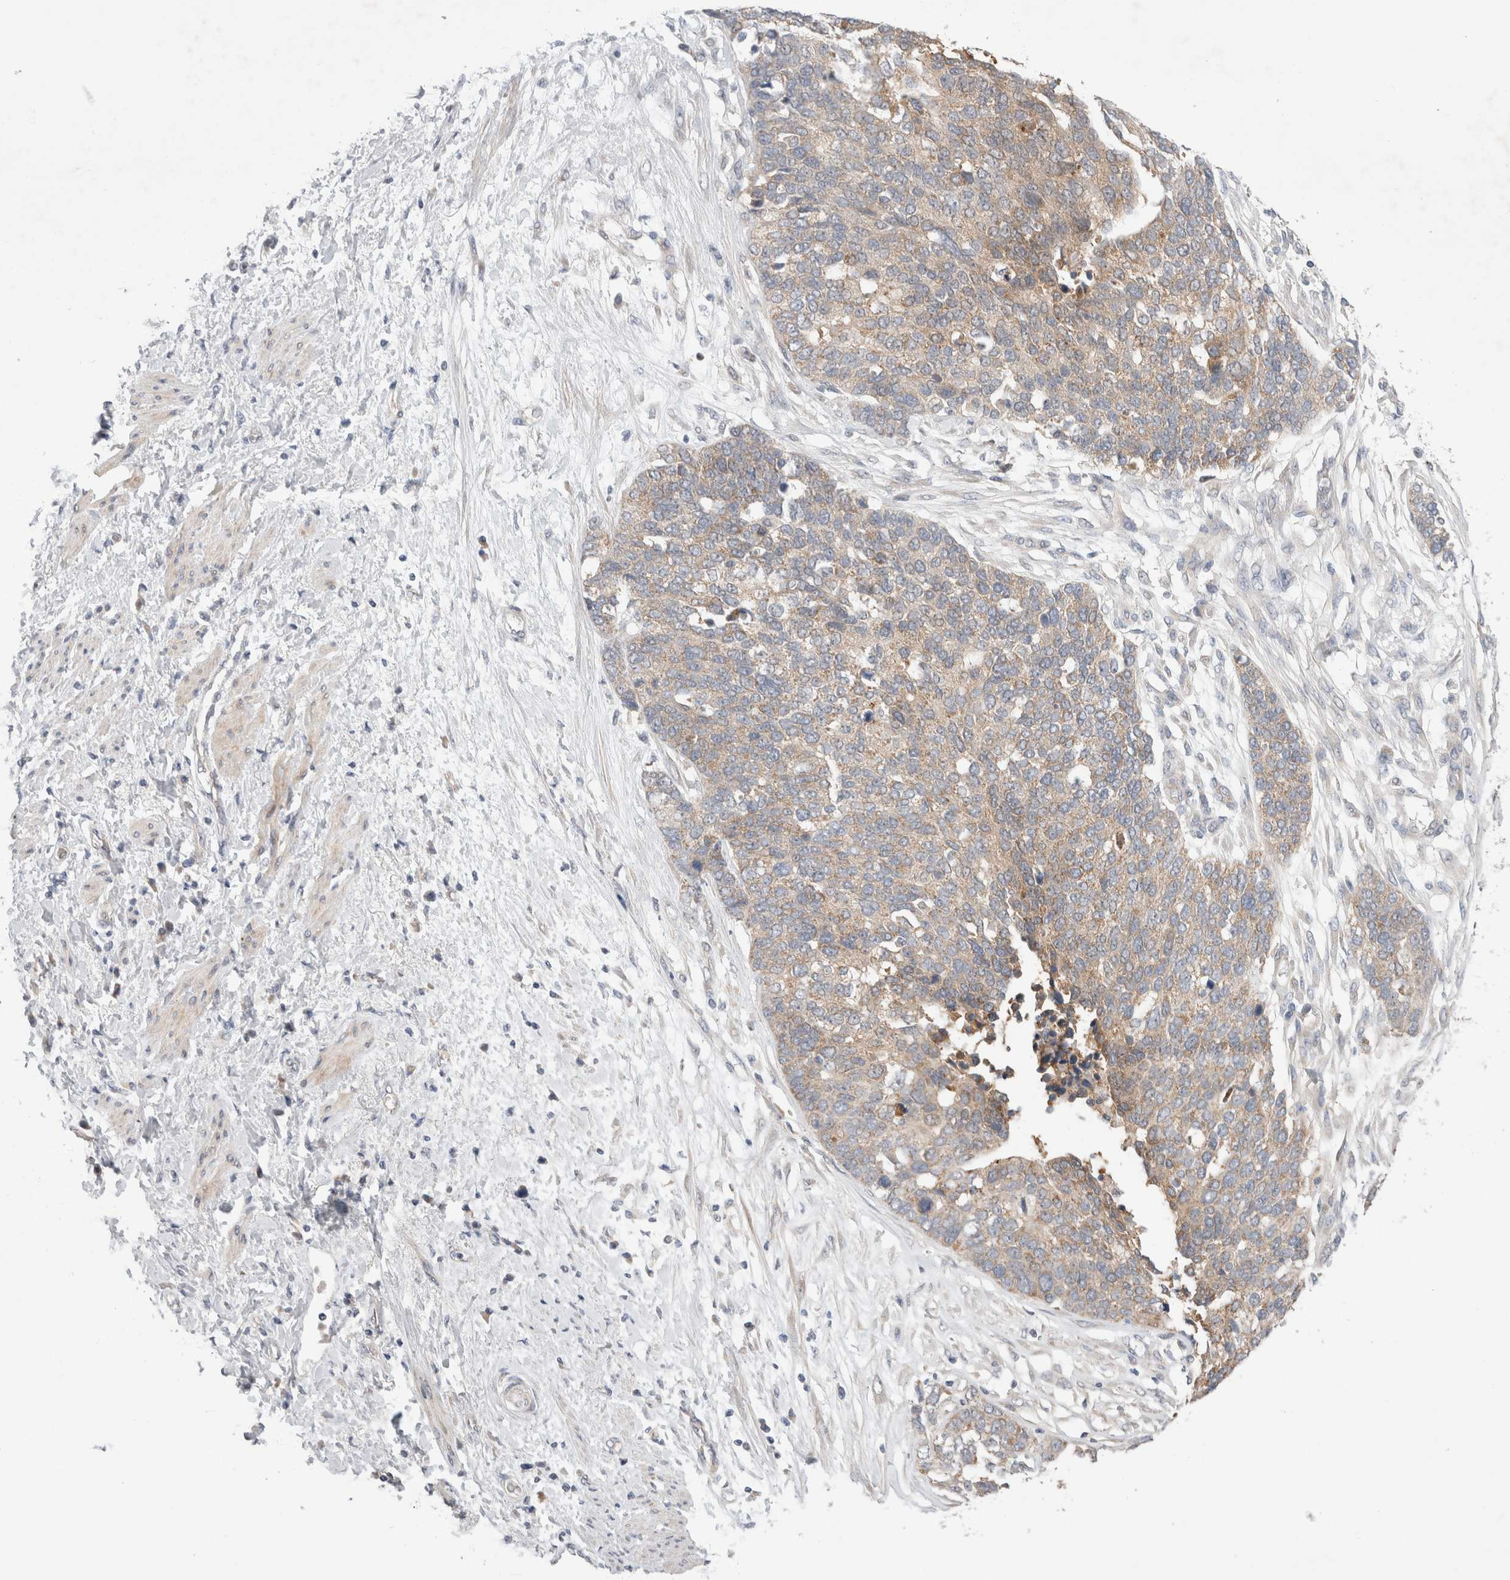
{"staining": {"intensity": "weak", "quantity": "25%-75%", "location": "cytoplasmic/membranous"}, "tissue": "ovarian cancer", "cell_type": "Tumor cells", "image_type": "cancer", "snomed": [{"axis": "morphology", "description": "Cystadenocarcinoma, serous, NOS"}, {"axis": "topography", "description": "Ovary"}], "caption": "There is low levels of weak cytoplasmic/membranous expression in tumor cells of serous cystadenocarcinoma (ovarian), as demonstrated by immunohistochemical staining (brown color).", "gene": "IFT74", "patient": {"sex": "female", "age": 44}}